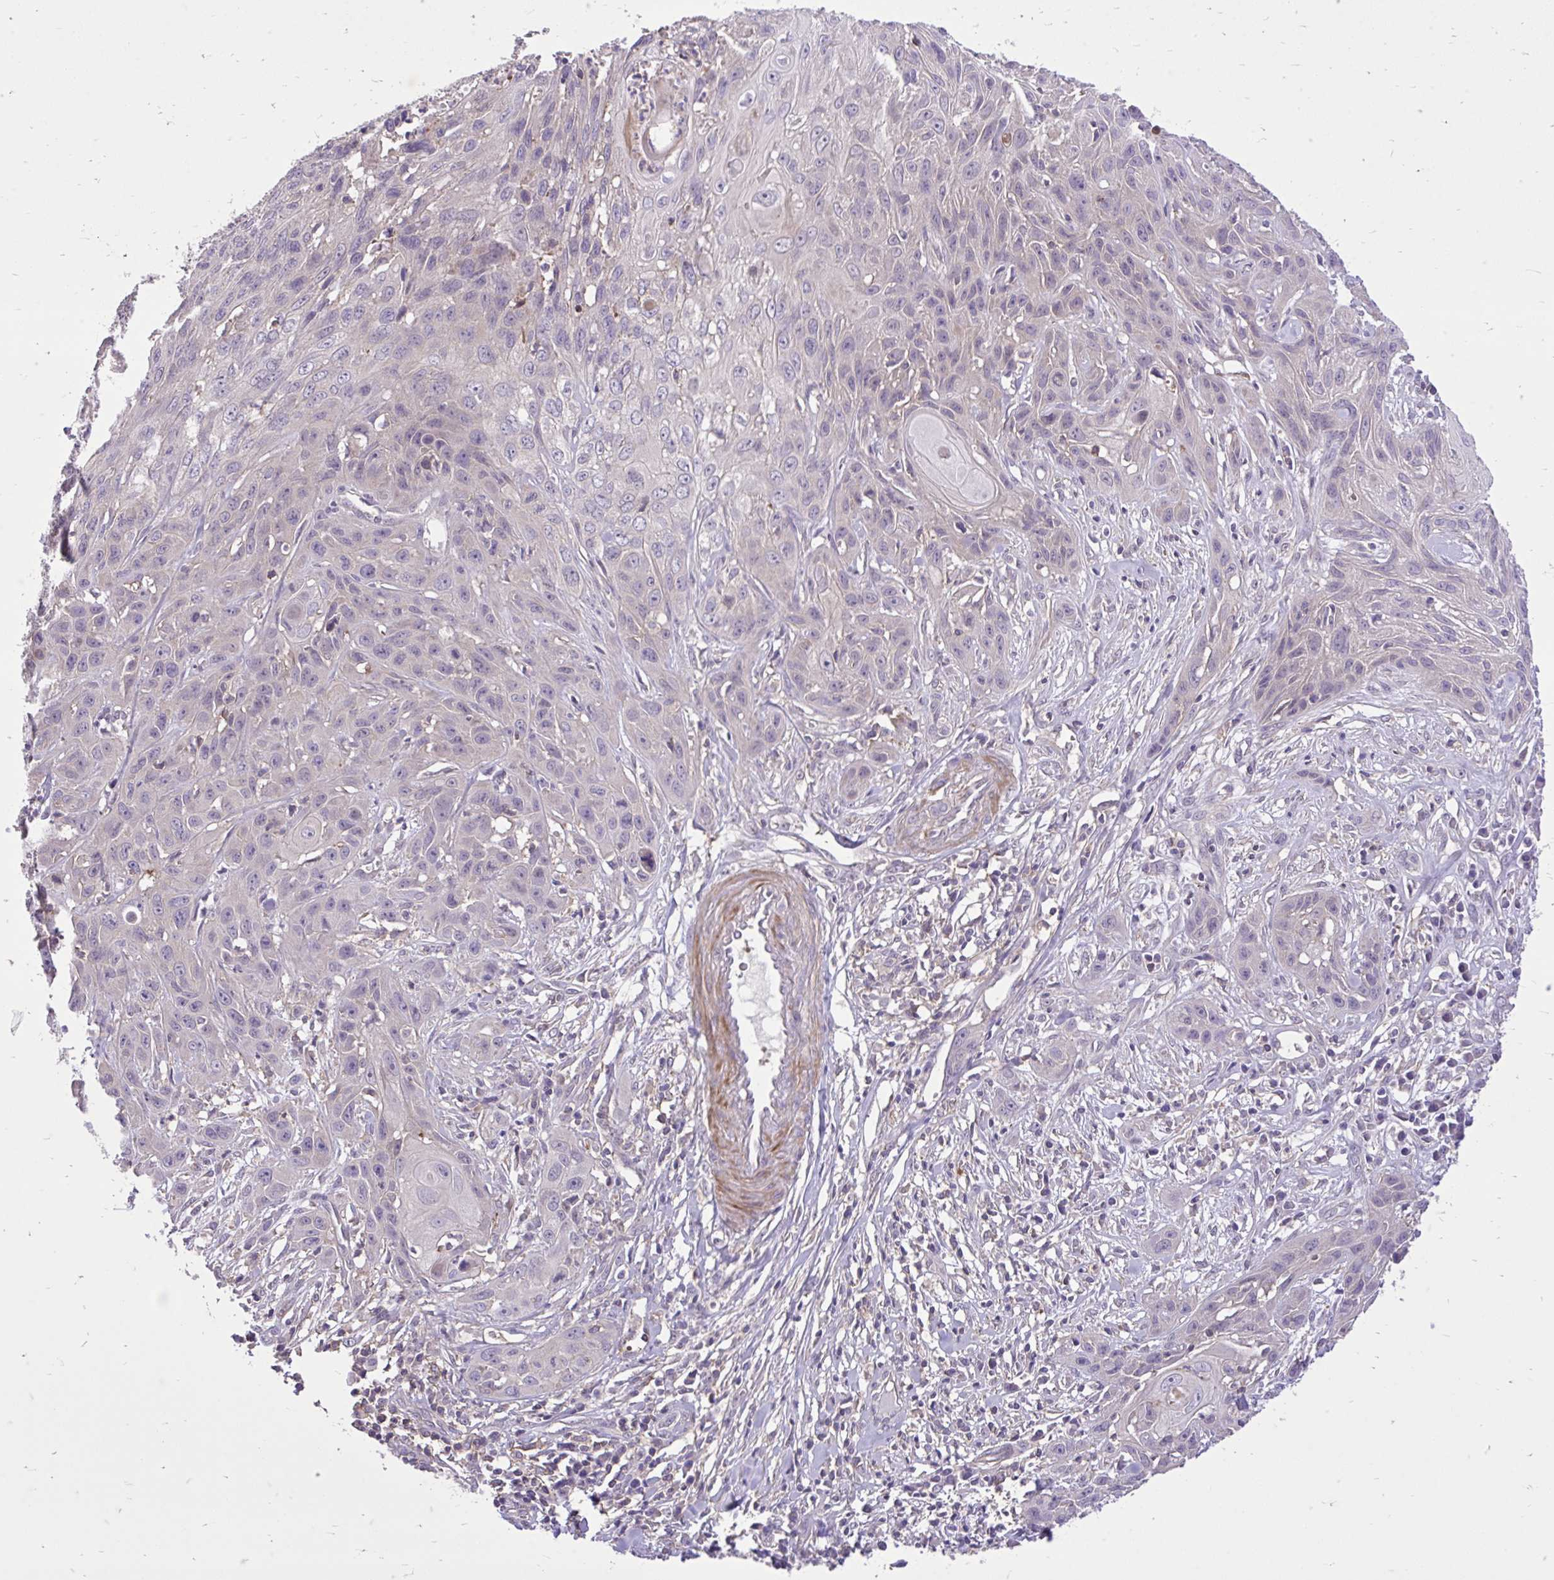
{"staining": {"intensity": "negative", "quantity": "none", "location": "none"}, "tissue": "skin cancer", "cell_type": "Tumor cells", "image_type": "cancer", "snomed": [{"axis": "morphology", "description": "Squamous cell carcinoma, NOS"}, {"axis": "topography", "description": "Skin"}, {"axis": "topography", "description": "Vulva"}], "caption": "Skin cancer (squamous cell carcinoma) stained for a protein using IHC shows no positivity tumor cells.", "gene": "IGFL2", "patient": {"sex": "female", "age": 83}}